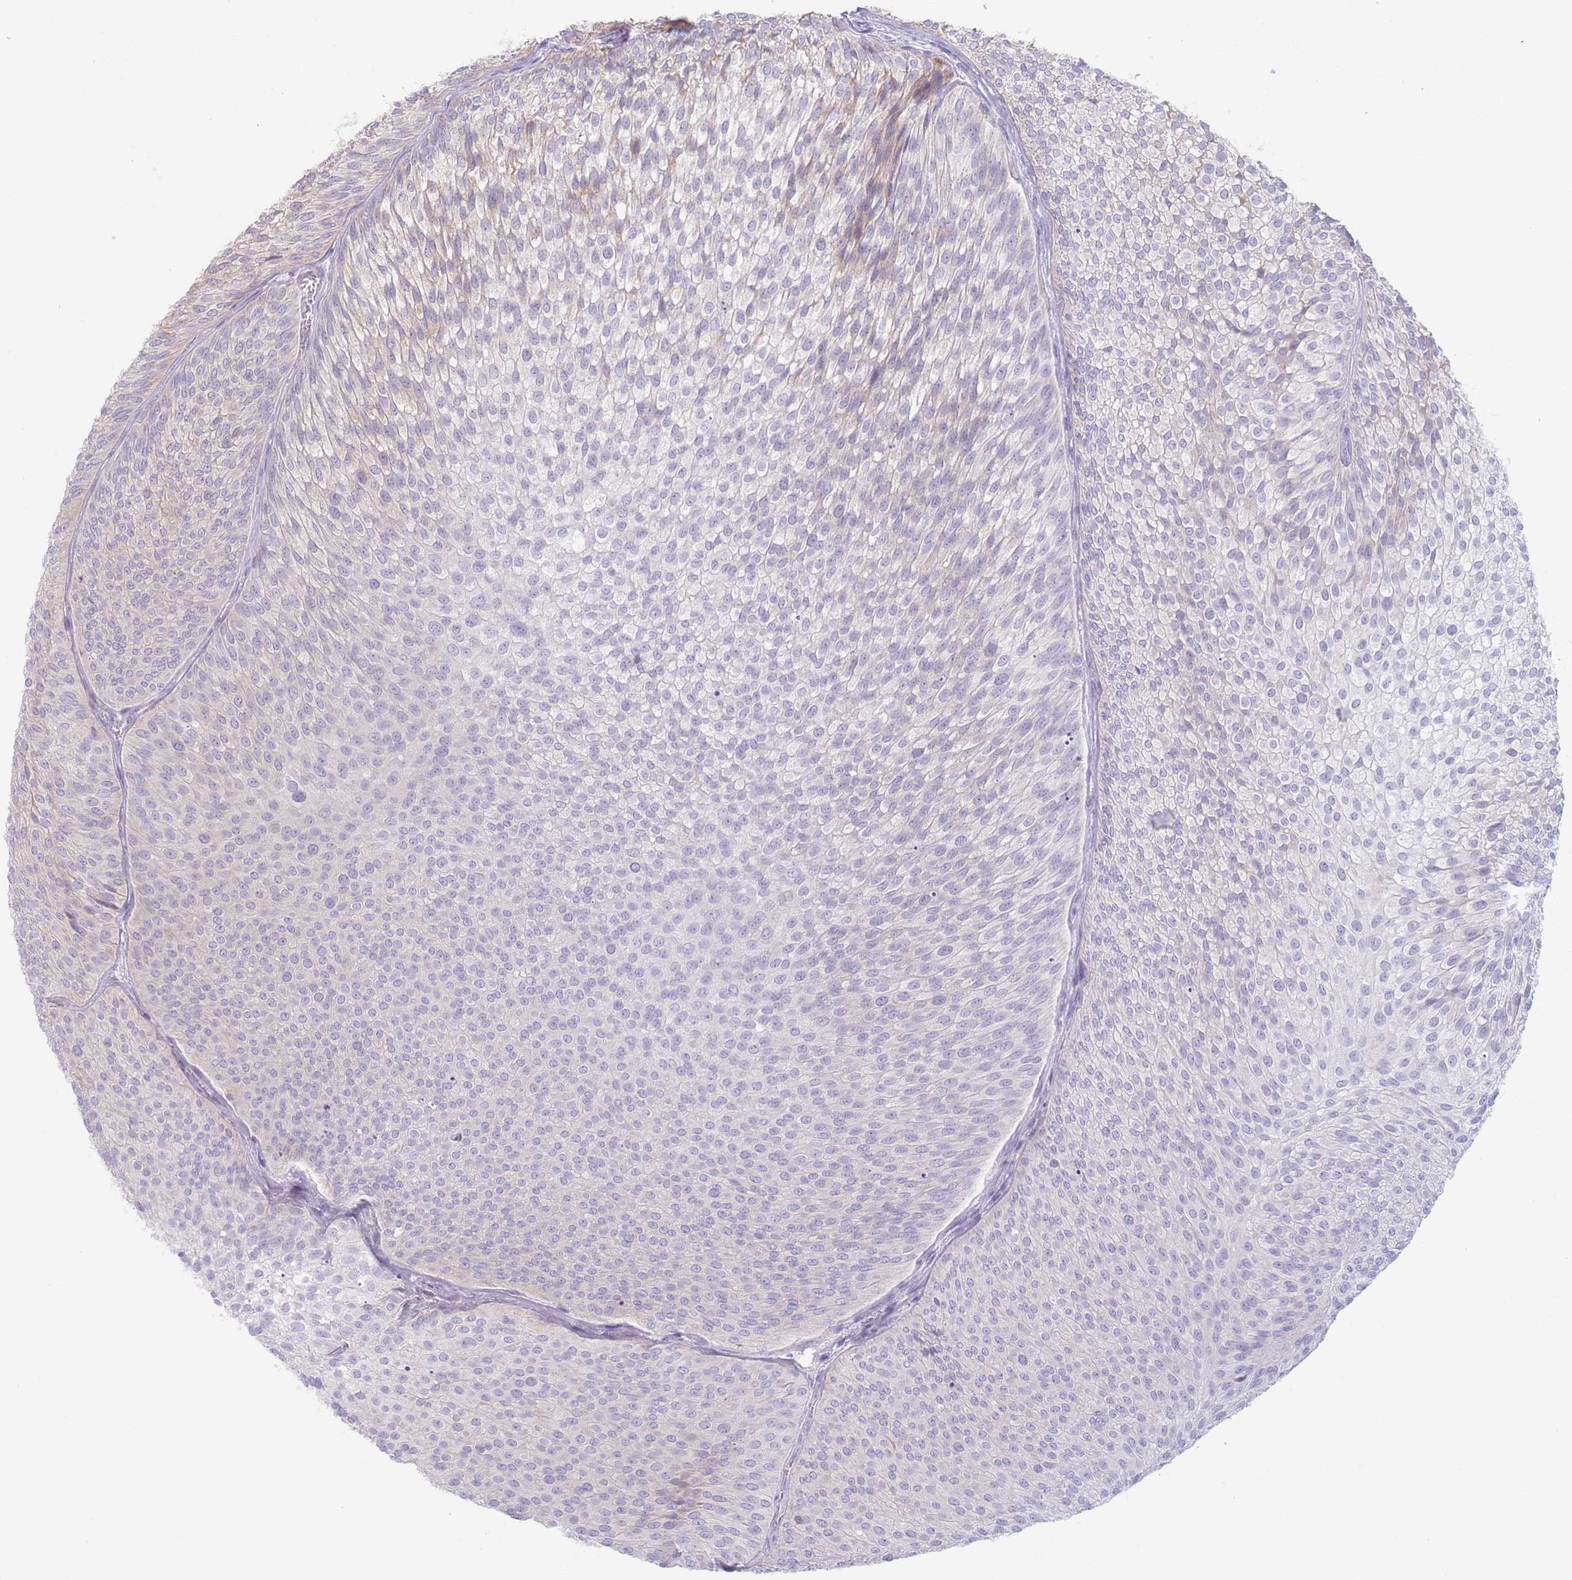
{"staining": {"intensity": "negative", "quantity": "none", "location": "none"}, "tissue": "urothelial cancer", "cell_type": "Tumor cells", "image_type": "cancer", "snomed": [{"axis": "morphology", "description": "Urothelial carcinoma, Low grade"}, {"axis": "topography", "description": "Urinary bladder"}], "caption": "Image shows no protein staining in tumor cells of low-grade urothelial carcinoma tissue.", "gene": "LDHD", "patient": {"sex": "male", "age": 91}}